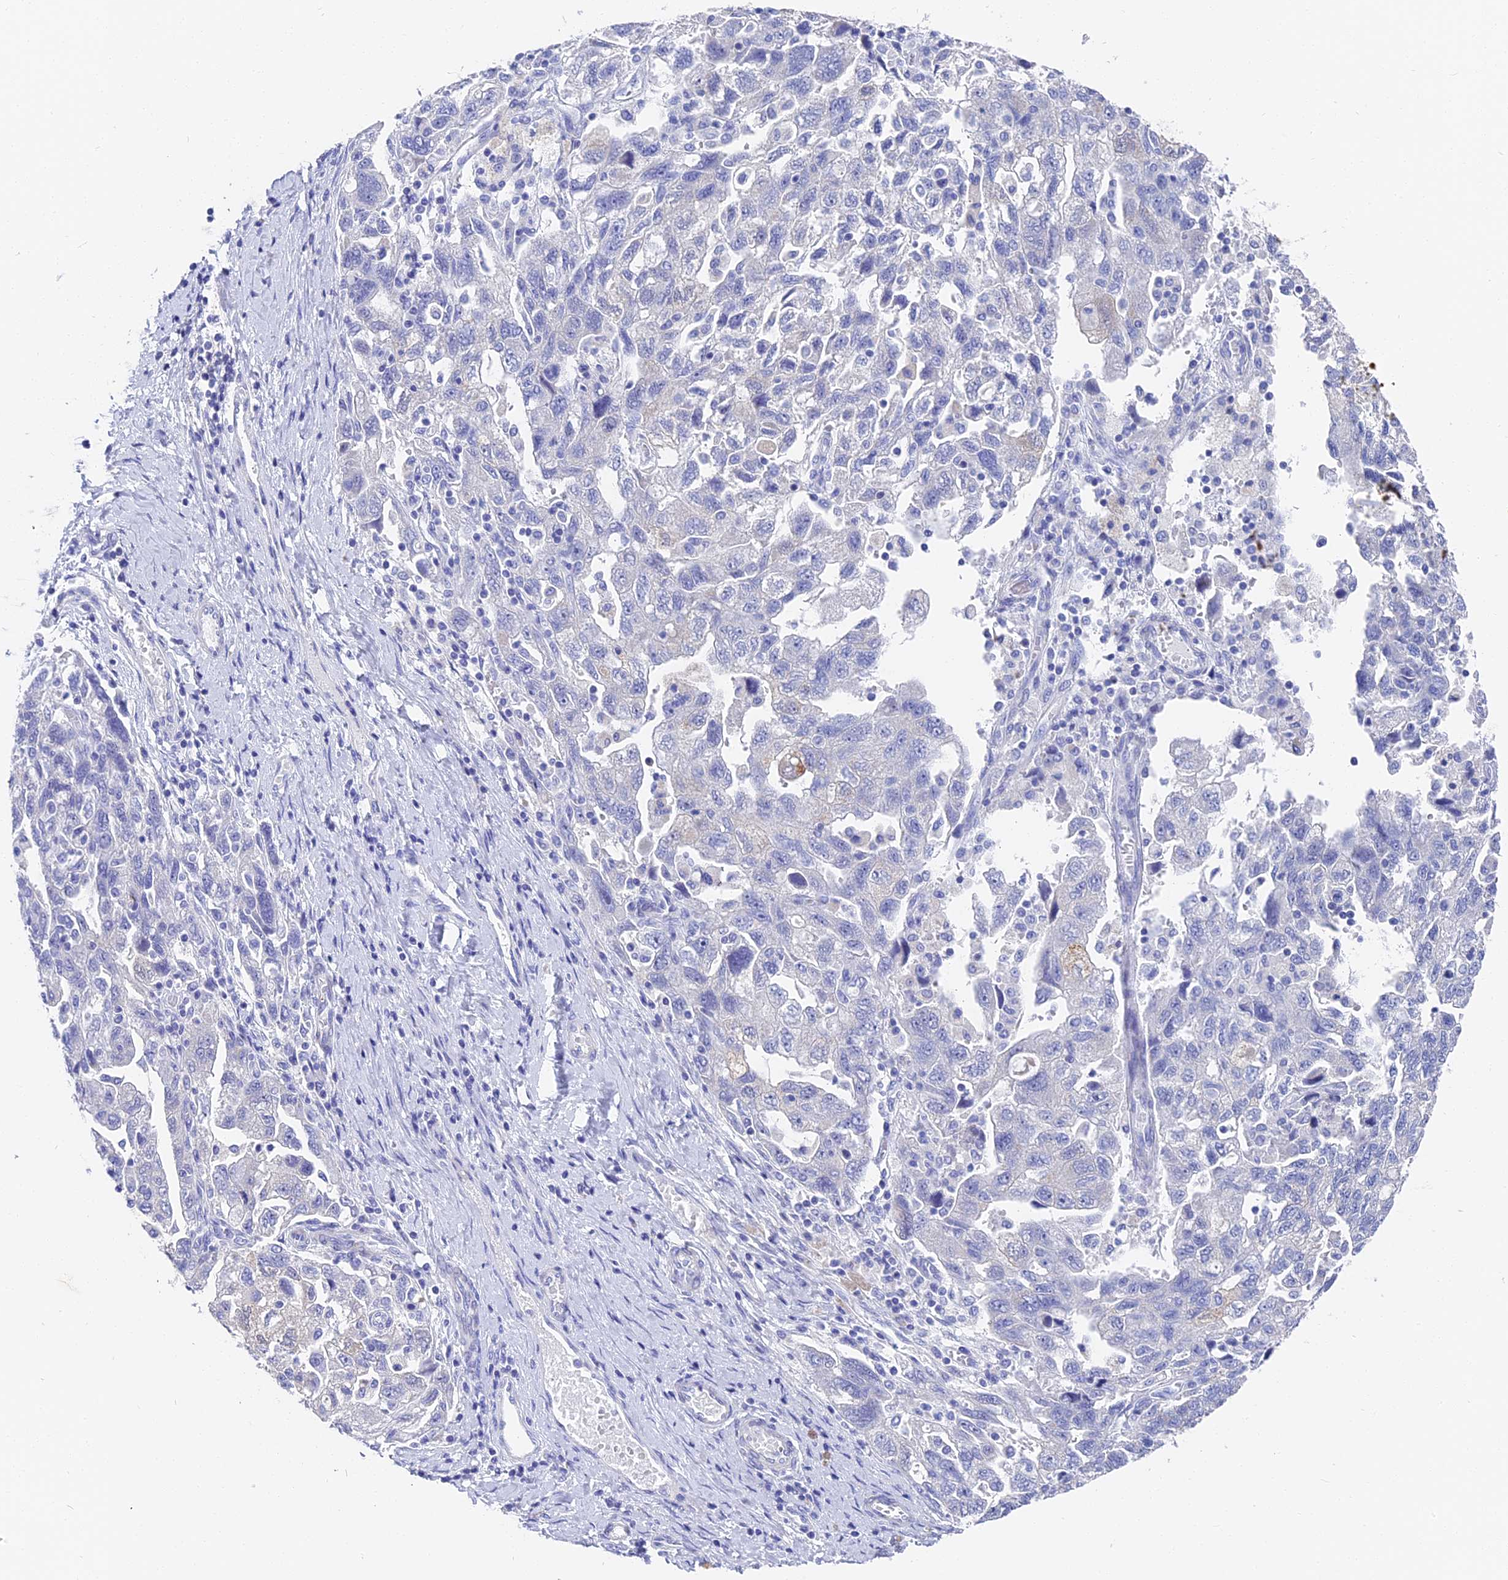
{"staining": {"intensity": "negative", "quantity": "none", "location": "none"}, "tissue": "ovarian cancer", "cell_type": "Tumor cells", "image_type": "cancer", "snomed": [{"axis": "morphology", "description": "Carcinoma, NOS"}, {"axis": "morphology", "description": "Cystadenocarcinoma, serous, NOS"}, {"axis": "topography", "description": "Ovary"}], "caption": "Tumor cells show no significant expression in carcinoma (ovarian).", "gene": "VPS33B", "patient": {"sex": "female", "age": 69}}